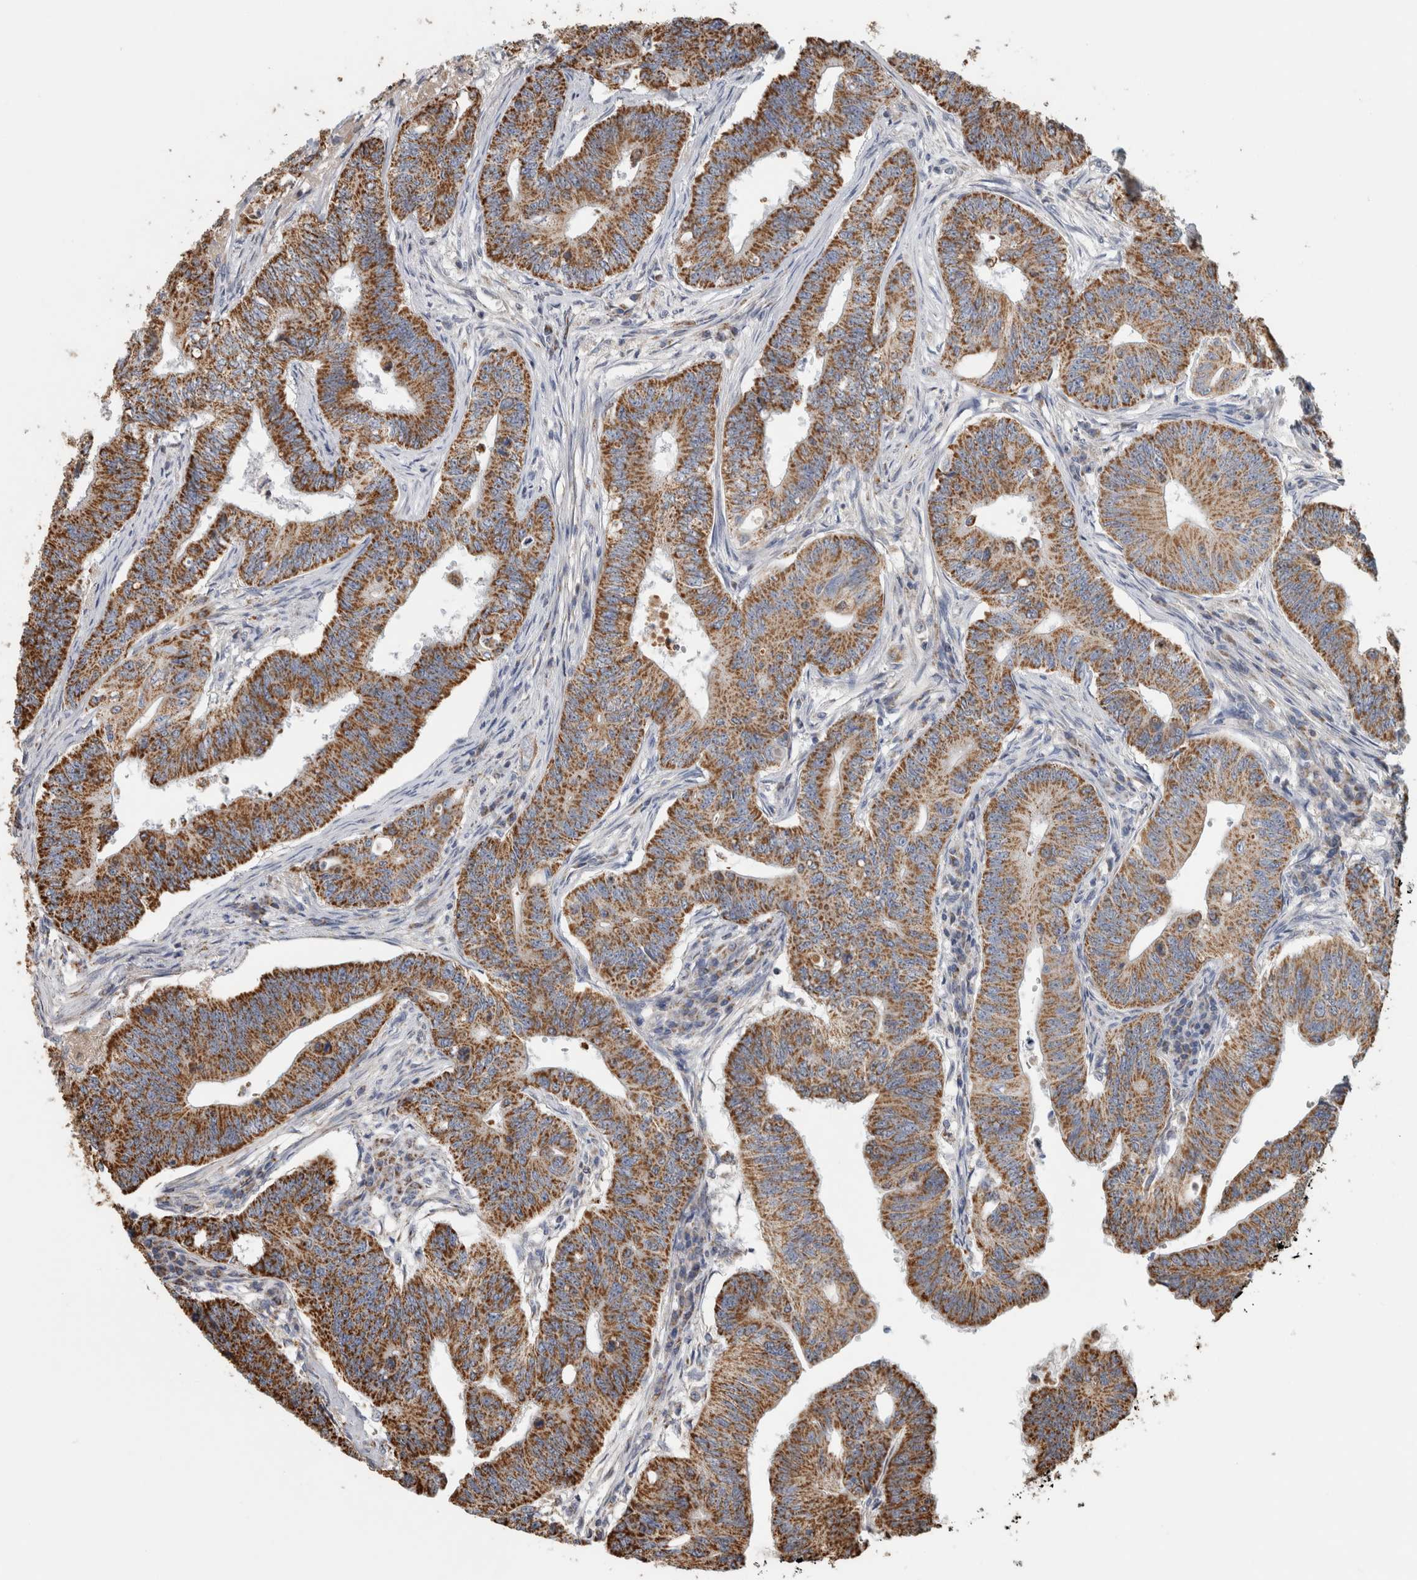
{"staining": {"intensity": "strong", "quantity": ">75%", "location": "cytoplasmic/membranous"}, "tissue": "colorectal cancer", "cell_type": "Tumor cells", "image_type": "cancer", "snomed": [{"axis": "morphology", "description": "Adenoma, NOS"}, {"axis": "morphology", "description": "Adenocarcinoma, NOS"}, {"axis": "topography", "description": "Colon"}], "caption": "Colorectal cancer stained with a protein marker reveals strong staining in tumor cells.", "gene": "ST8SIA1", "patient": {"sex": "male", "age": 79}}